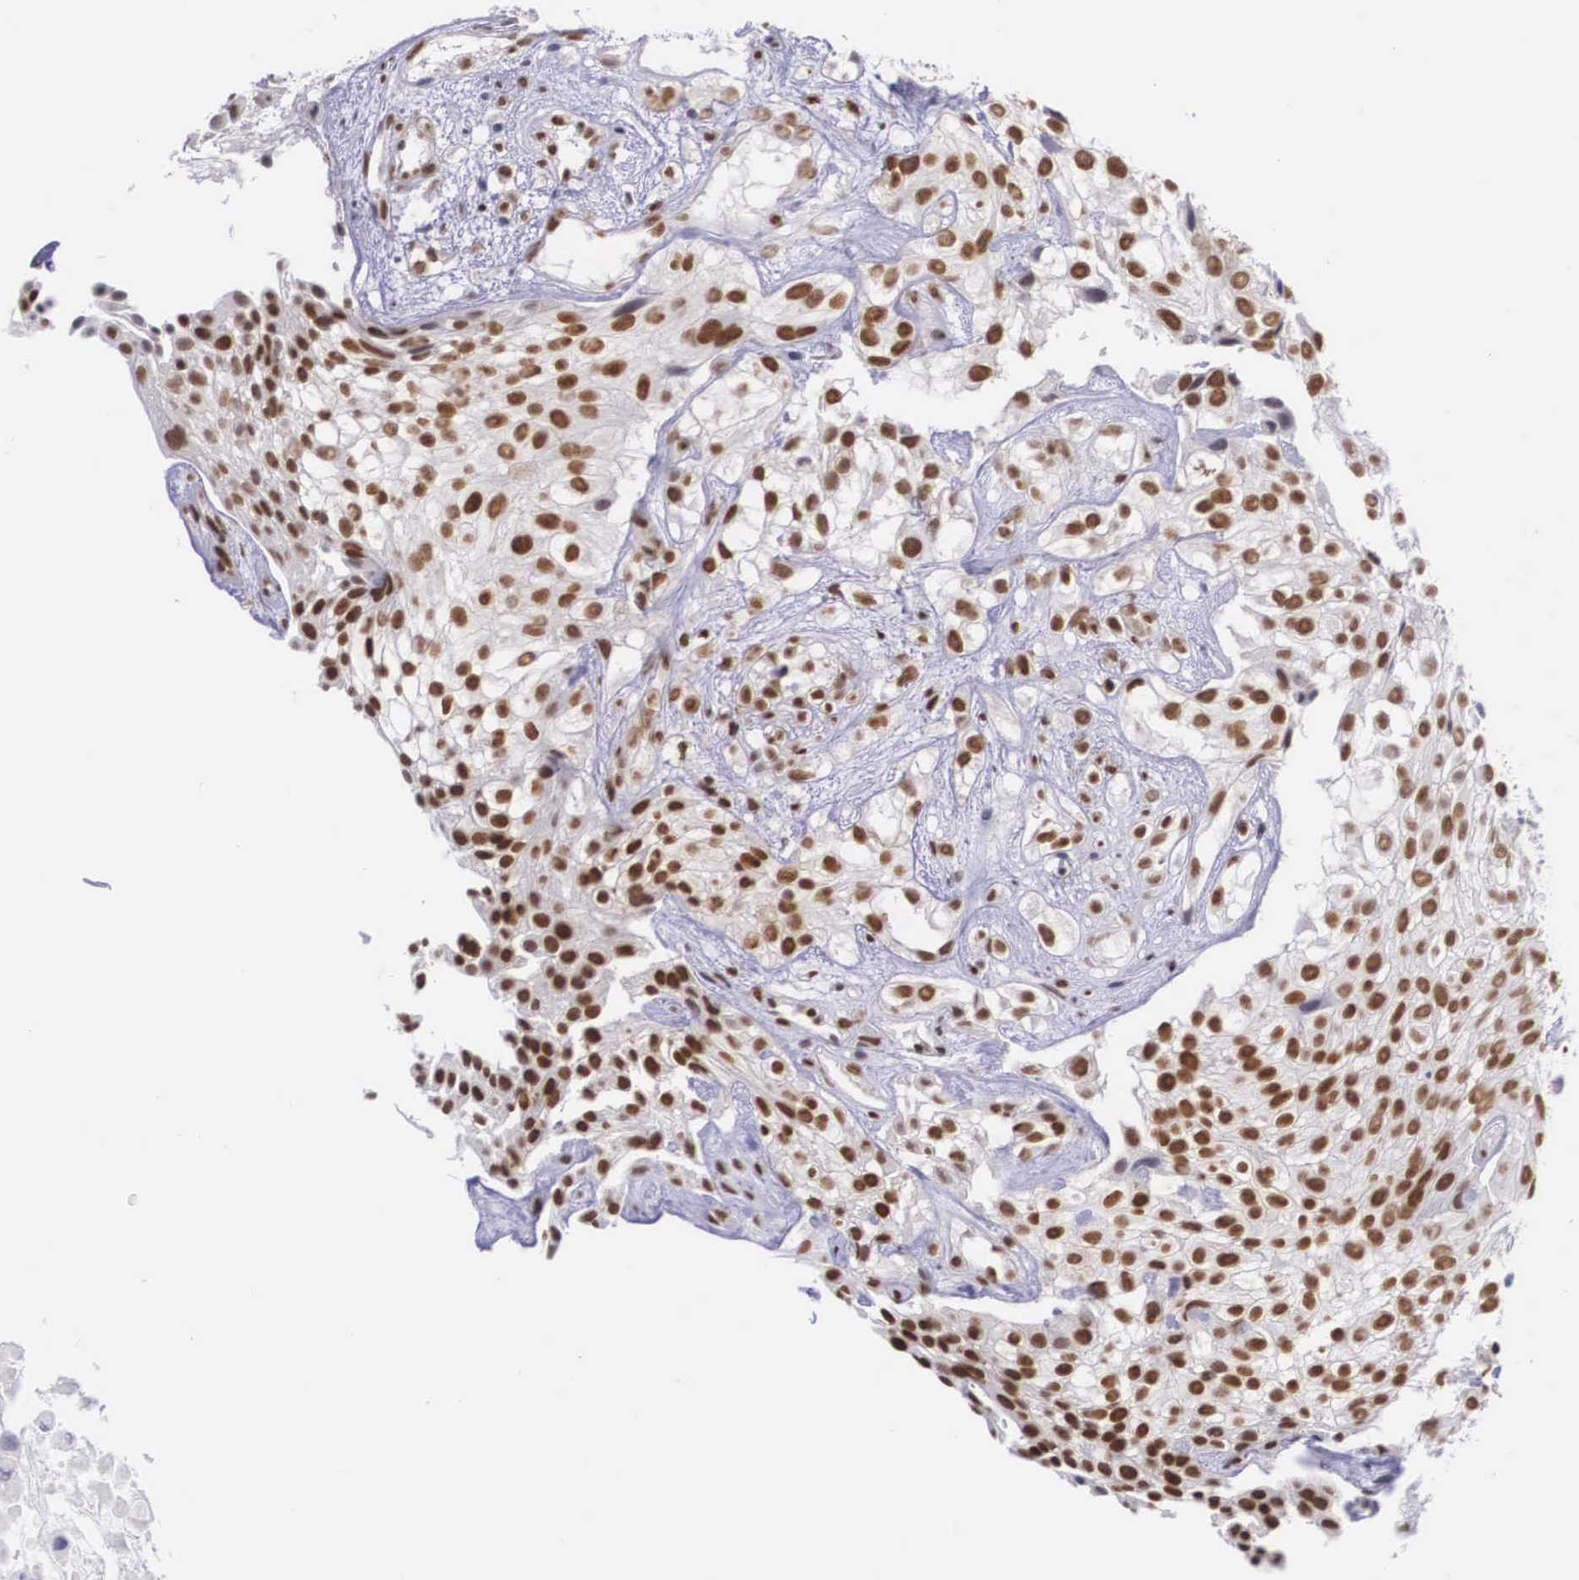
{"staining": {"intensity": "negative", "quantity": "none", "location": "none"}, "tissue": "urothelial cancer", "cell_type": "Tumor cells", "image_type": "cancer", "snomed": [{"axis": "morphology", "description": "Urothelial carcinoma, High grade"}, {"axis": "topography", "description": "Urinary bladder"}], "caption": "IHC histopathology image of neoplastic tissue: urothelial cancer stained with DAB (3,3'-diaminobenzidine) reveals no significant protein positivity in tumor cells.", "gene": "ETV6", "patient": {"sex": "male", "age": 56}}